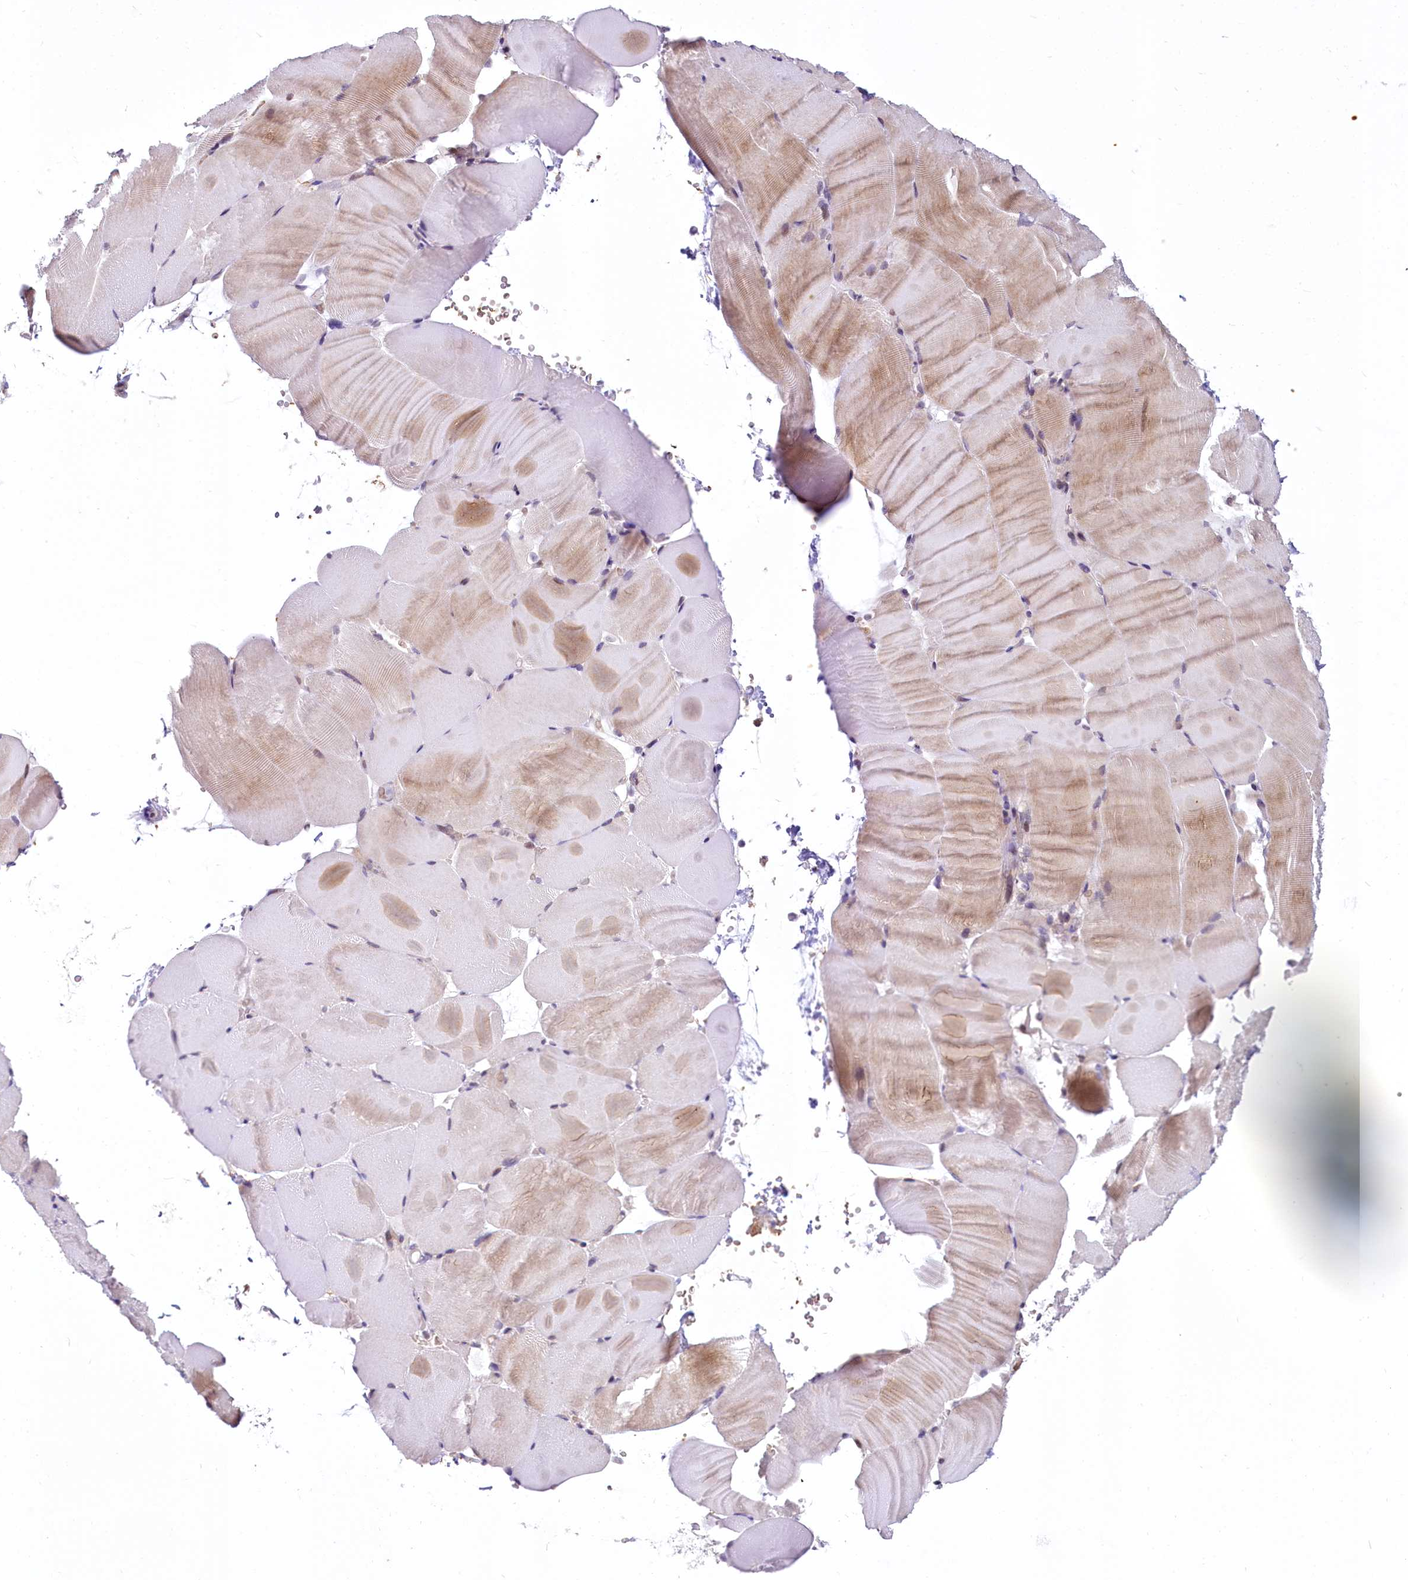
{"staining": {"intensity": "weak", "quantity": "<25%", "location": "cytoplasmic/membranous"}, "tissue": "skeletal muscle", "cell_type": "Myocytes", "image_type": "normal", "snomed": [{"axis": "morphology", "description": "Normal tissue, NOS"}, {"axis": "topography", "description": "Skeletal muscle"}, {"axis": "topography", "description": "Parathyroid gland"}], "caption": "Skeletal muscle stained for a protein using immunohistochemistry displays no staining myocytes.", "gene": "BANK1", "patient": {"sex": "female", "age": 37}}